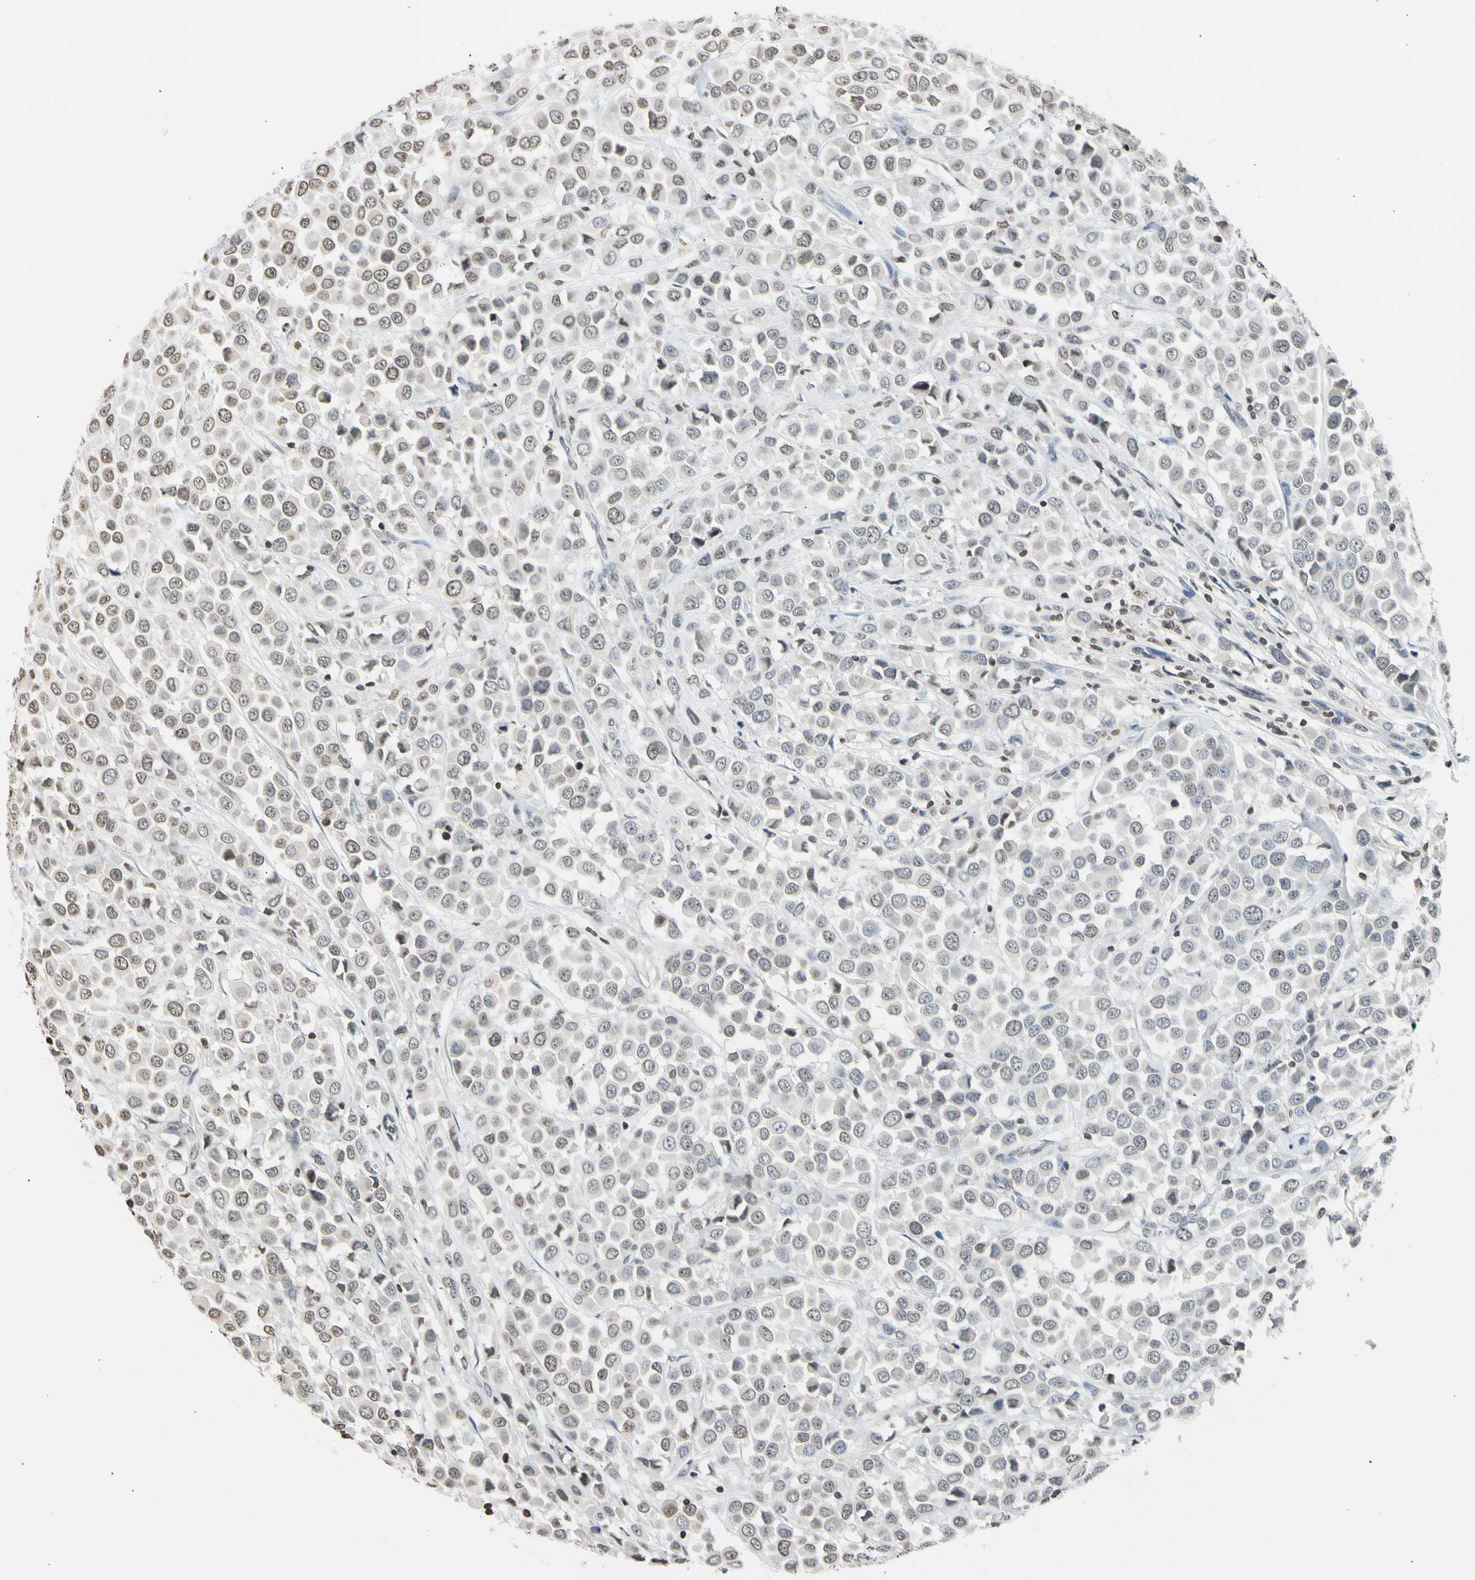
{"staining": {"intensity": "negative", "quantity": "none", "location": "none"}, "tissue": "breast cancer", "cell_type": "Tumor cells", "image_type": "cancer", "snomed": [{"axis": "morphology", "description": "Duct carcinoma"}, {"axis": "topography", "description": "Breast"}], "caption": "This is an IHC photomicrograph of infiltrating ductal carcinoma (breast). There is no staining in tumor cells.", "gene": "GPX4", "patient": {"sex": "female", "age": 61}}